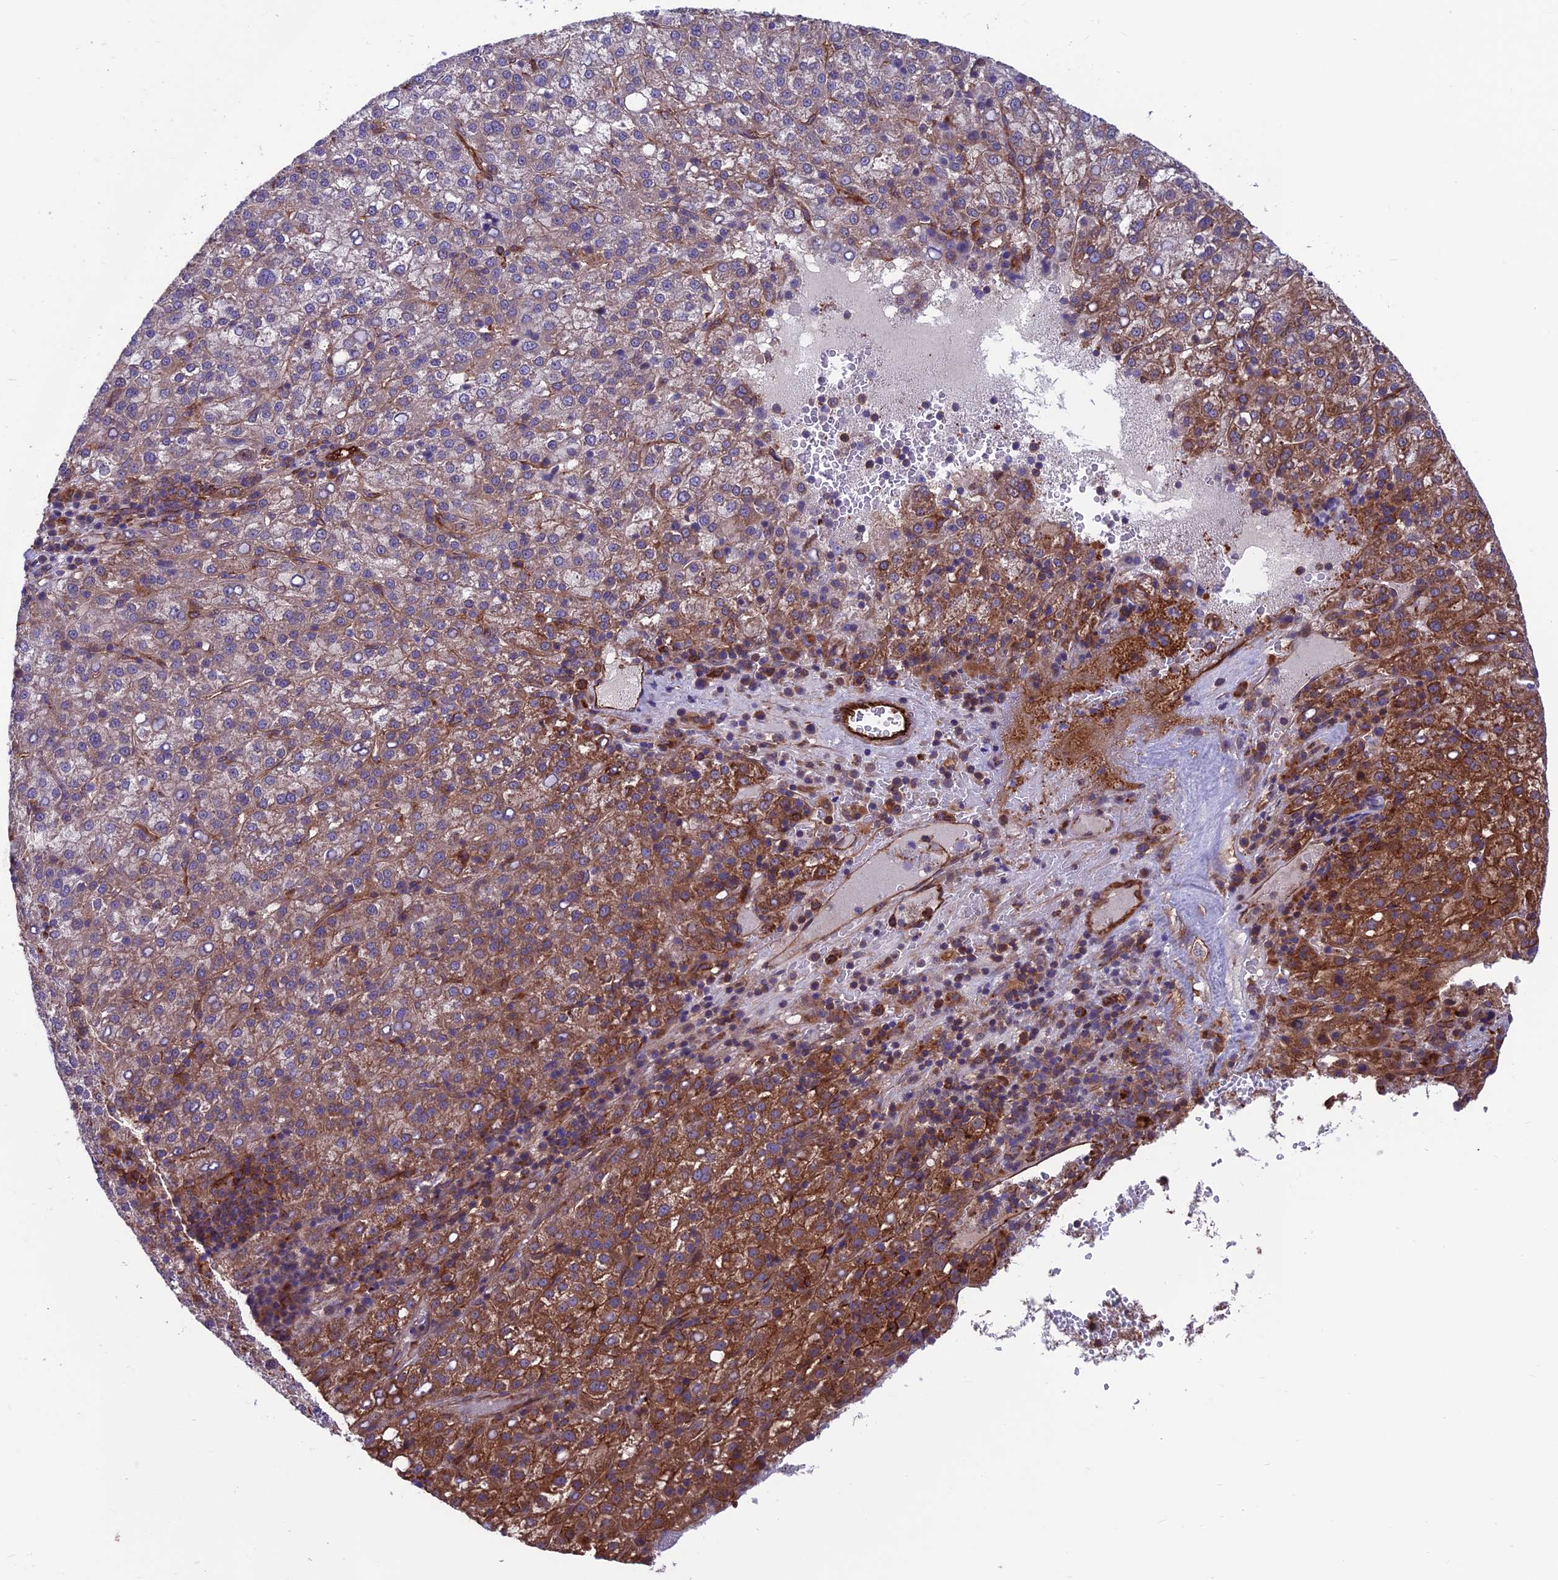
{"staining": {"intensity": "moderate", "quantity": "25%-75%", "location": "cytoplasmic/membranous"}, "tissue": "liver cancer", "cell_type": "Tumor cells", "image_type": "cancer", "snomed": [{"axis": "morphology", "description": "Carcinoma, Hepatocellular, NOS"}, {"axis": "topography", "description": "Liver"}], "caption": "High-magnification brightfield microscopy of liver cancer (hepatocellular carcinoma) stained with DAB (brown) and counterstained with hematoxylin (blue). tumor cells exhibit moderate cytoplasmic/membranous expression is seen in approximately25%-75% of cells.", "gene": "RTN4RL1", "patient": {"sex": "female", "age": 58}}